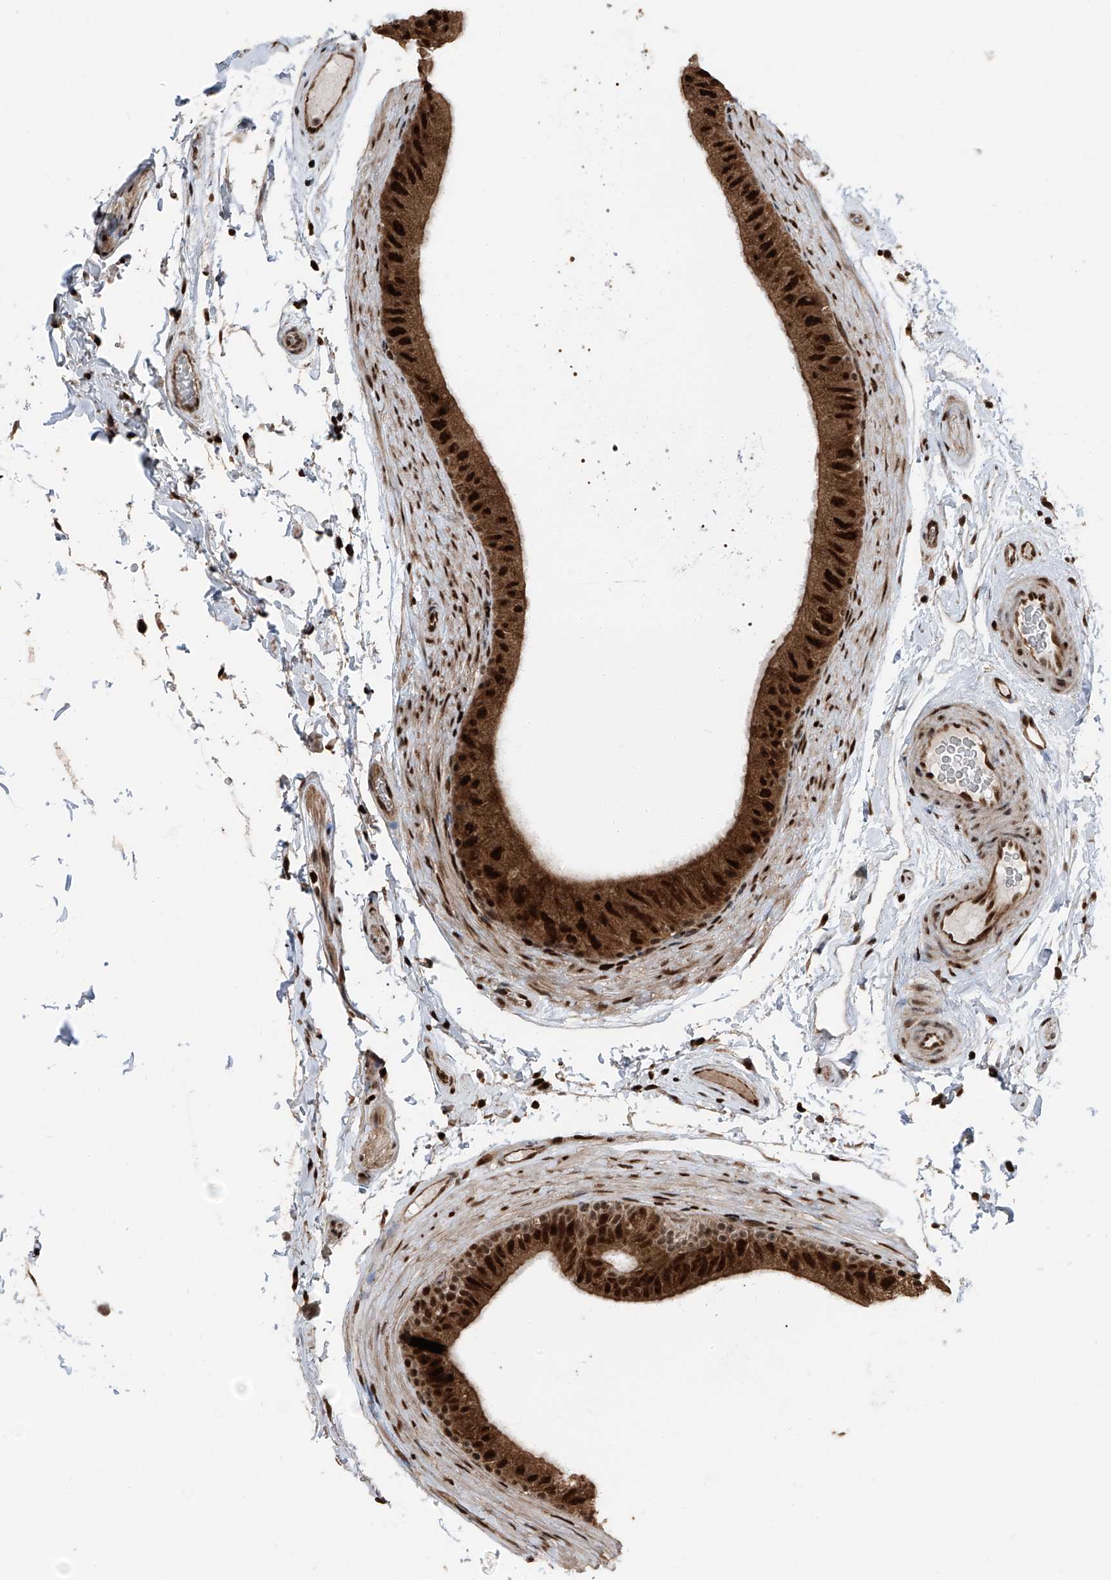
{"staining": {"intensity": "strong", "quantity": ">75%", "location": "cytoplasmic/membranous,nuclear"}, "tissue": "epididymis", "cell_type": "Glandular cells", "image_type": "normal", "snomed": [{"axis": "morphology", "description": "Normal tissue, NOS"}, {"axis": "topography", "description": "Epididymis"}], "caption": "Epididymis stained for a protein displays strong cytoplasmic/membranous,nuclear positivity in glandular cells. (Brightfield microscopy of DAB IHC at high magnification).", "gene": "FKBP5", "patient": {"sex": "male", "age": 49}}